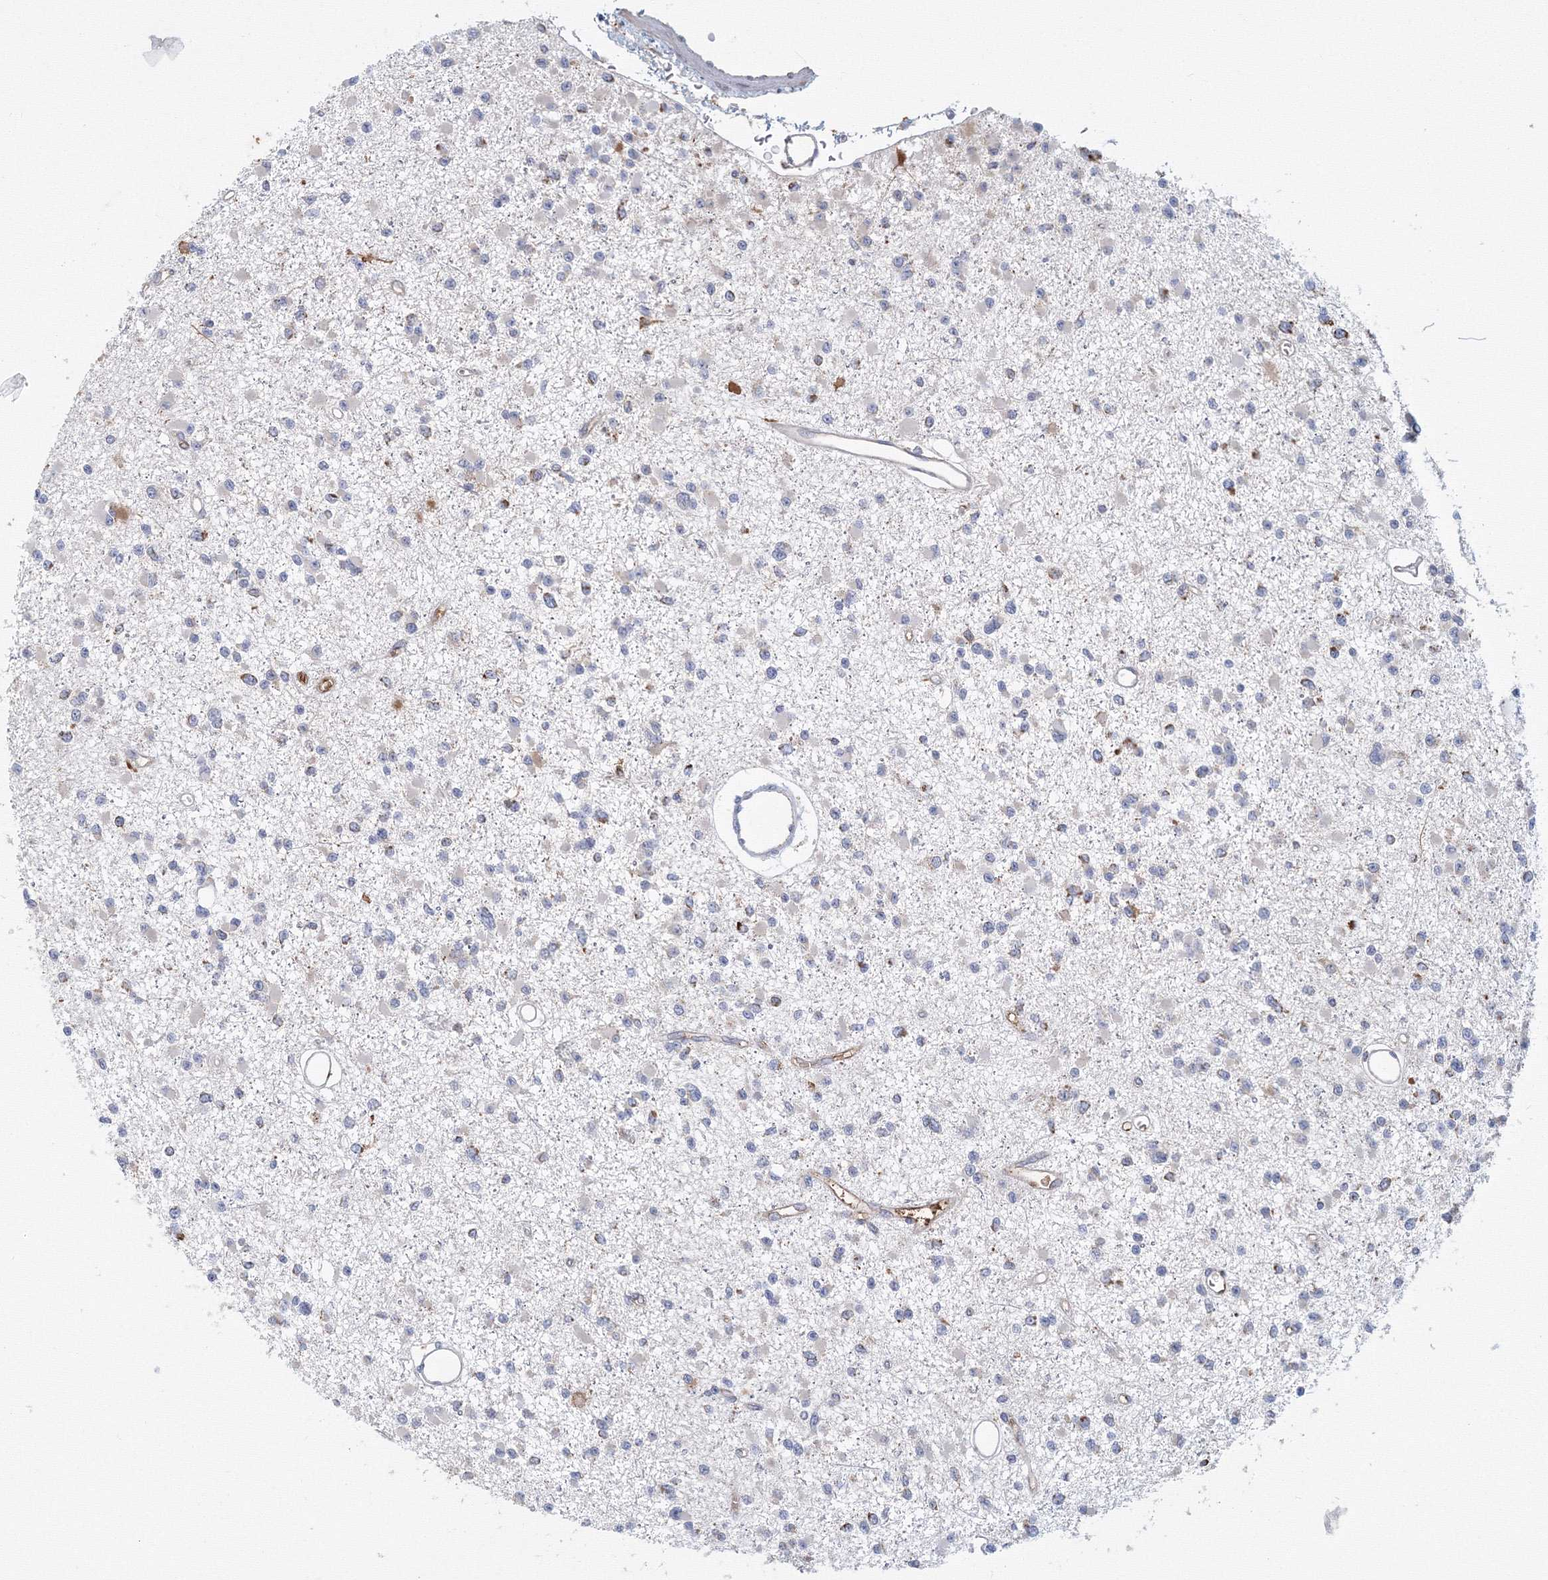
{"staining": {"intensity": "weak", "quantity": "<25%", "location": "cytoplasmic/membranous"}, "tissue": "glioma", "cell_type": "Tumor cells", "image_type": "cancer", "snomed": [{"axis": "morphology", "description": "Glioma, malignant, Low grade"}, {"axis": "topography", "description": "Brain"}], "caption": "An IHC image of glioma is shown. There is no staining in tumor cells of glioma.", "gene": "GRPEL1", "patient": {"sex": "female", "age": 22}}